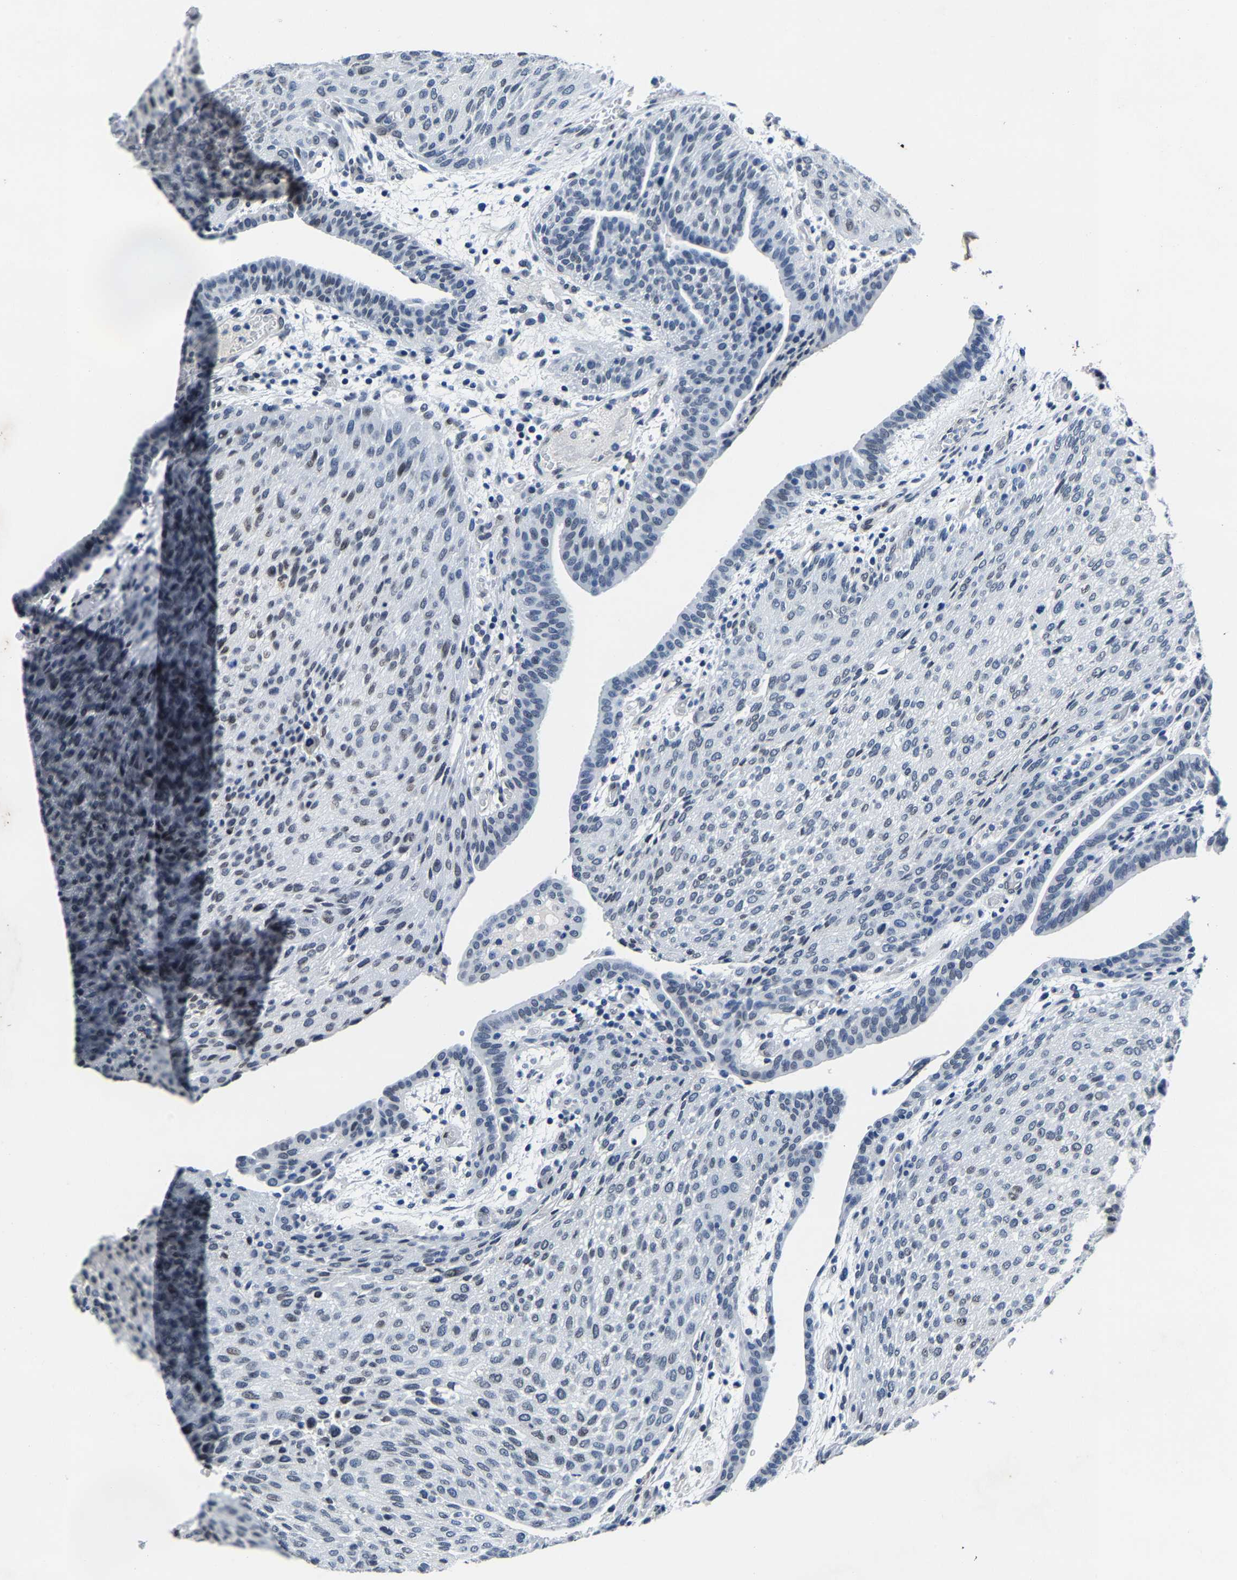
{"staining": {"intensity": "weak", "quantity": "<25%", "location": "nuclear"}, "tissue": "urothelial cancer", "cell_type": "Tumor cells", "image_type": "cancer", "snomed": [{"axis": "morphology", "description": "Urothelial carcinoma, Low grade"}, {"axis": "morphology", "description": "Urothelial carcinoma, High grade"}, {"axis": "topography", "description": "Urinary bladder"}], "caption": "High magnification brightfield microscopy of low-grade urothelial carcinoma stained with DAB (brown) and counterstained with hematoxylin (blue): tumor cells show no significant expression.", "gene": "UBN2", "patient": {"sex": "male", "age": 35}}